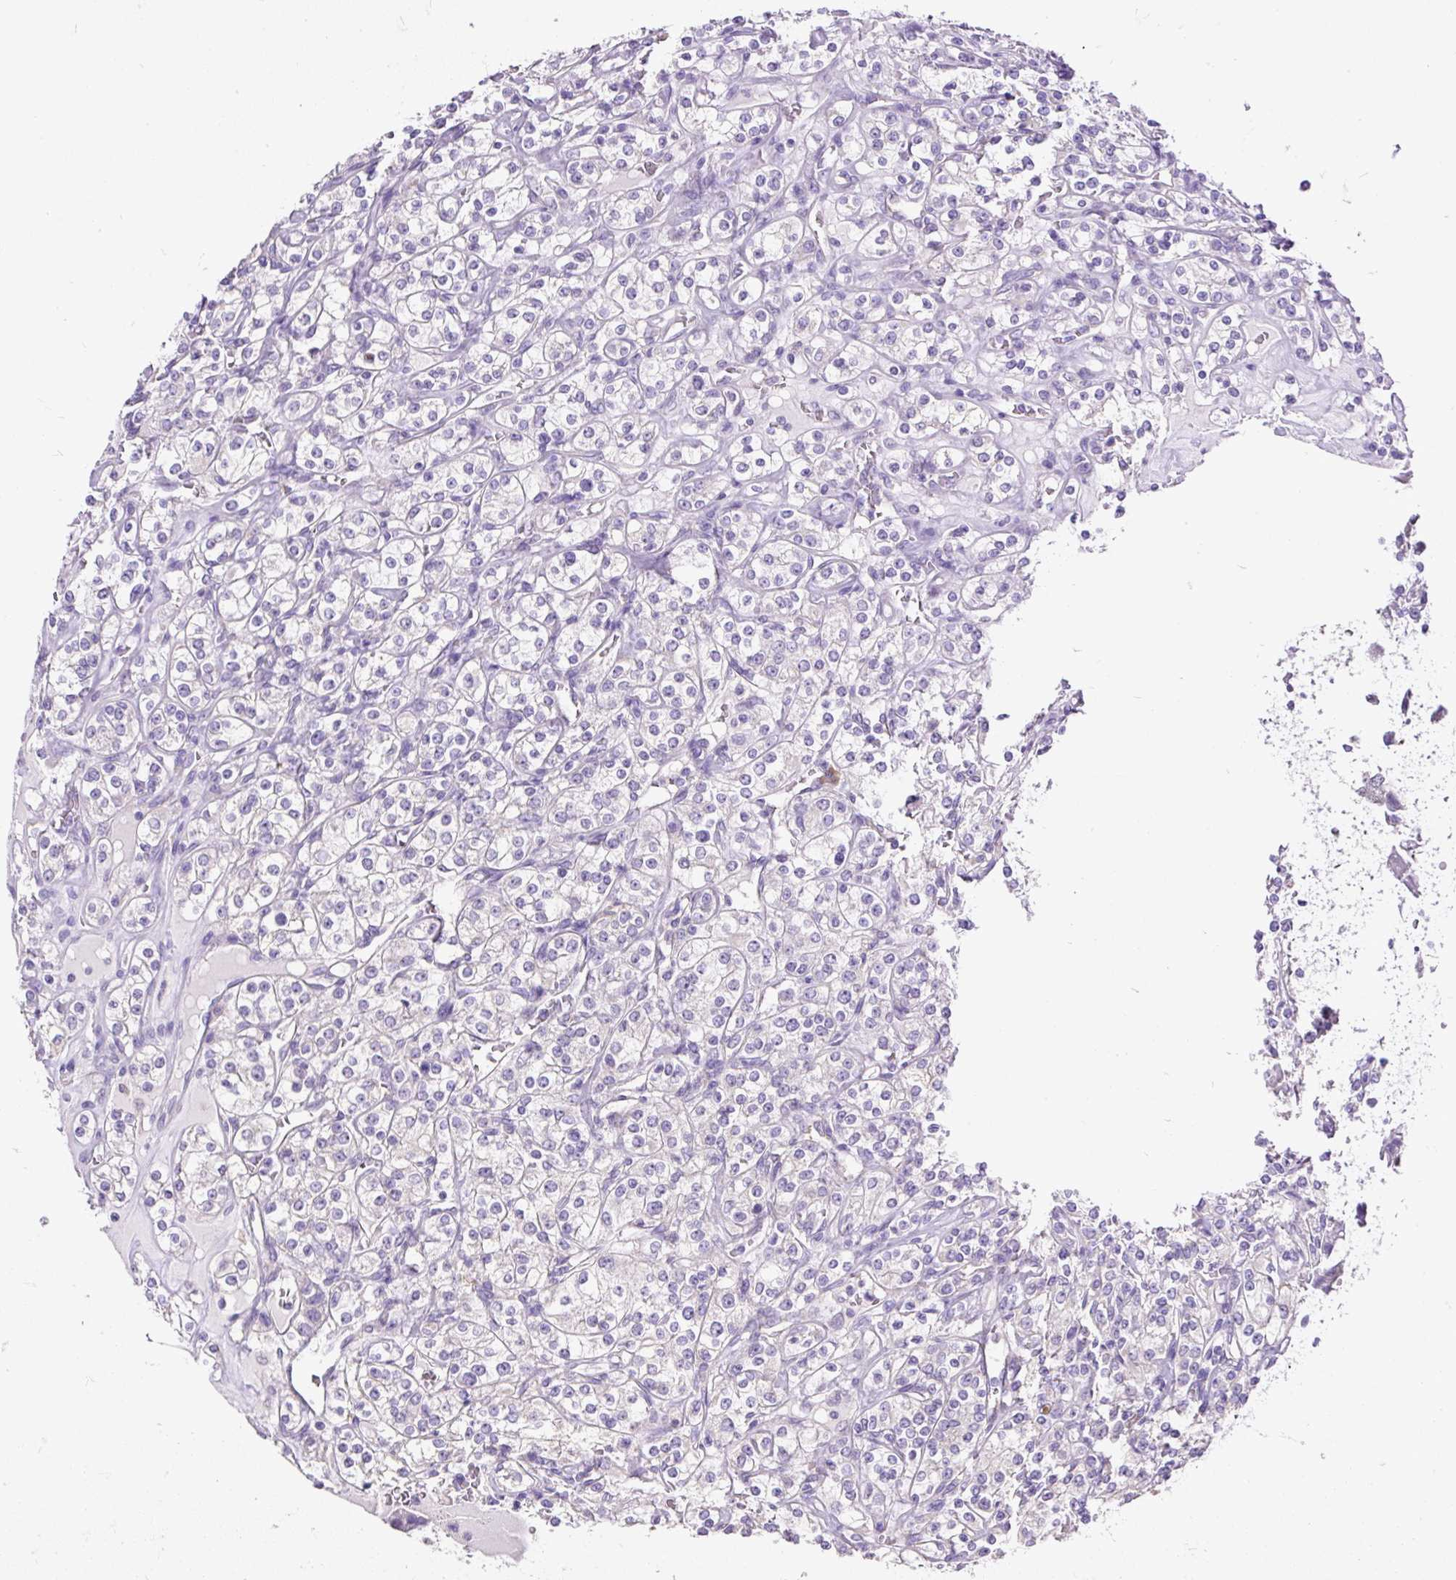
{"staining": {"intensity": "negative", "quantity": "none", "location": "none"}, "tissue": "renal cancer", "cell_type": "Tumor cells", "image_type": "cancer", "snomed": [{"axis": "morphology", "description": "Adenocarcinoma, NOS"}, {"axis": "topography", "description": "Kidney"}], "caption": "A micrograph of renal cancer (adenocarcinoma) stained for a protein shows no brown staining in tumor cells.", "gene": "GBX1", "patient": {"sex": "male", "age": 77}}